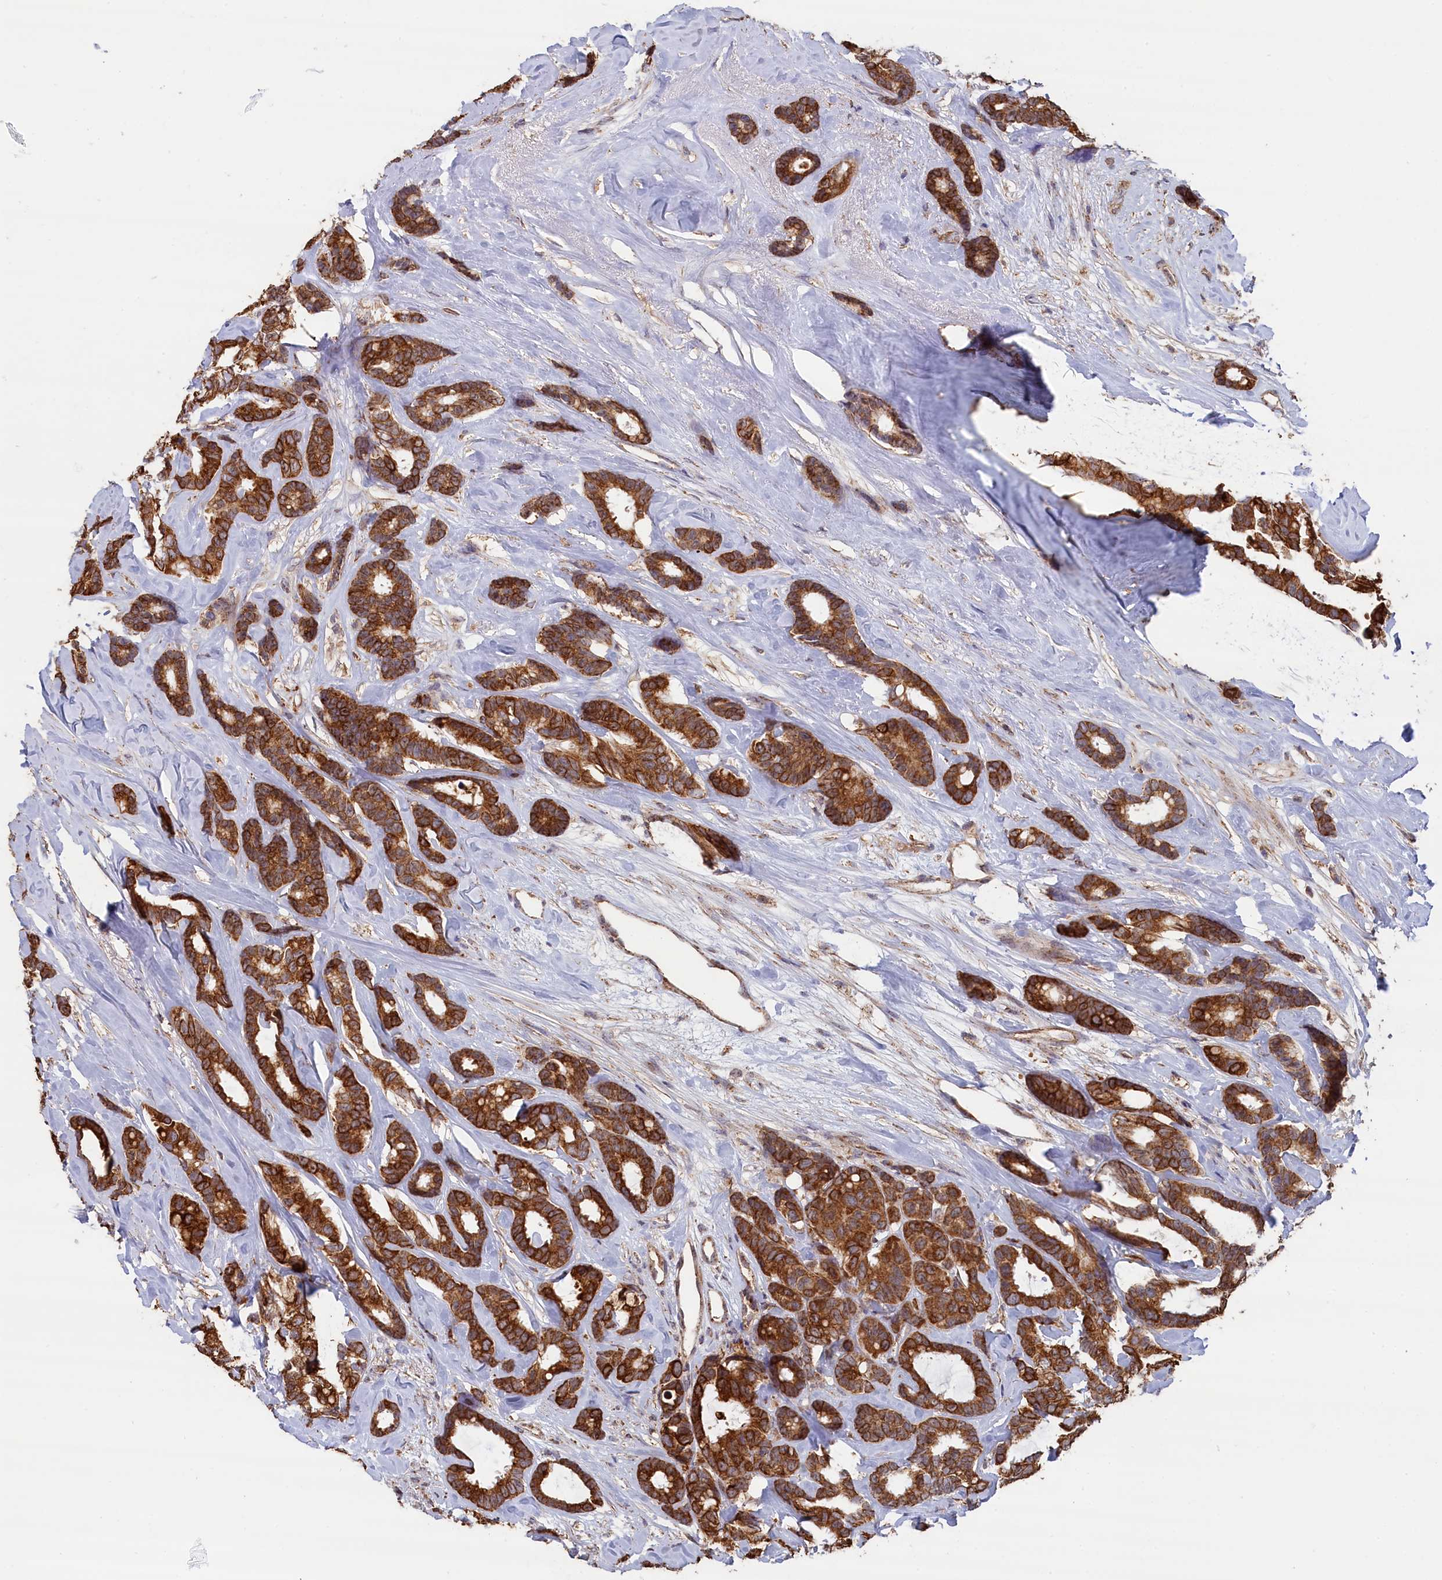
{"staining": {"intensity": "strong", "quantity": ">75%", "location": "cytoplasmic/membranous"}, "tissue": "breast cancer", "cell_type": "Tumor cells", "image_type": "cancer", "snomed": [{"axis": "morphology", "description": "Duct carcinoma"}, {"axis": "topography", "description": "Breast"}], "caption": "A micrograph showing strong cytoplasmic/membranous staining in about >75% of tumor cells in breast cancer (invasive ductal carcinoma), as visualized by brown immunohistochemical staining.", "gene": "ZNF816", "patient": {"sex": "female", "age": 87}}